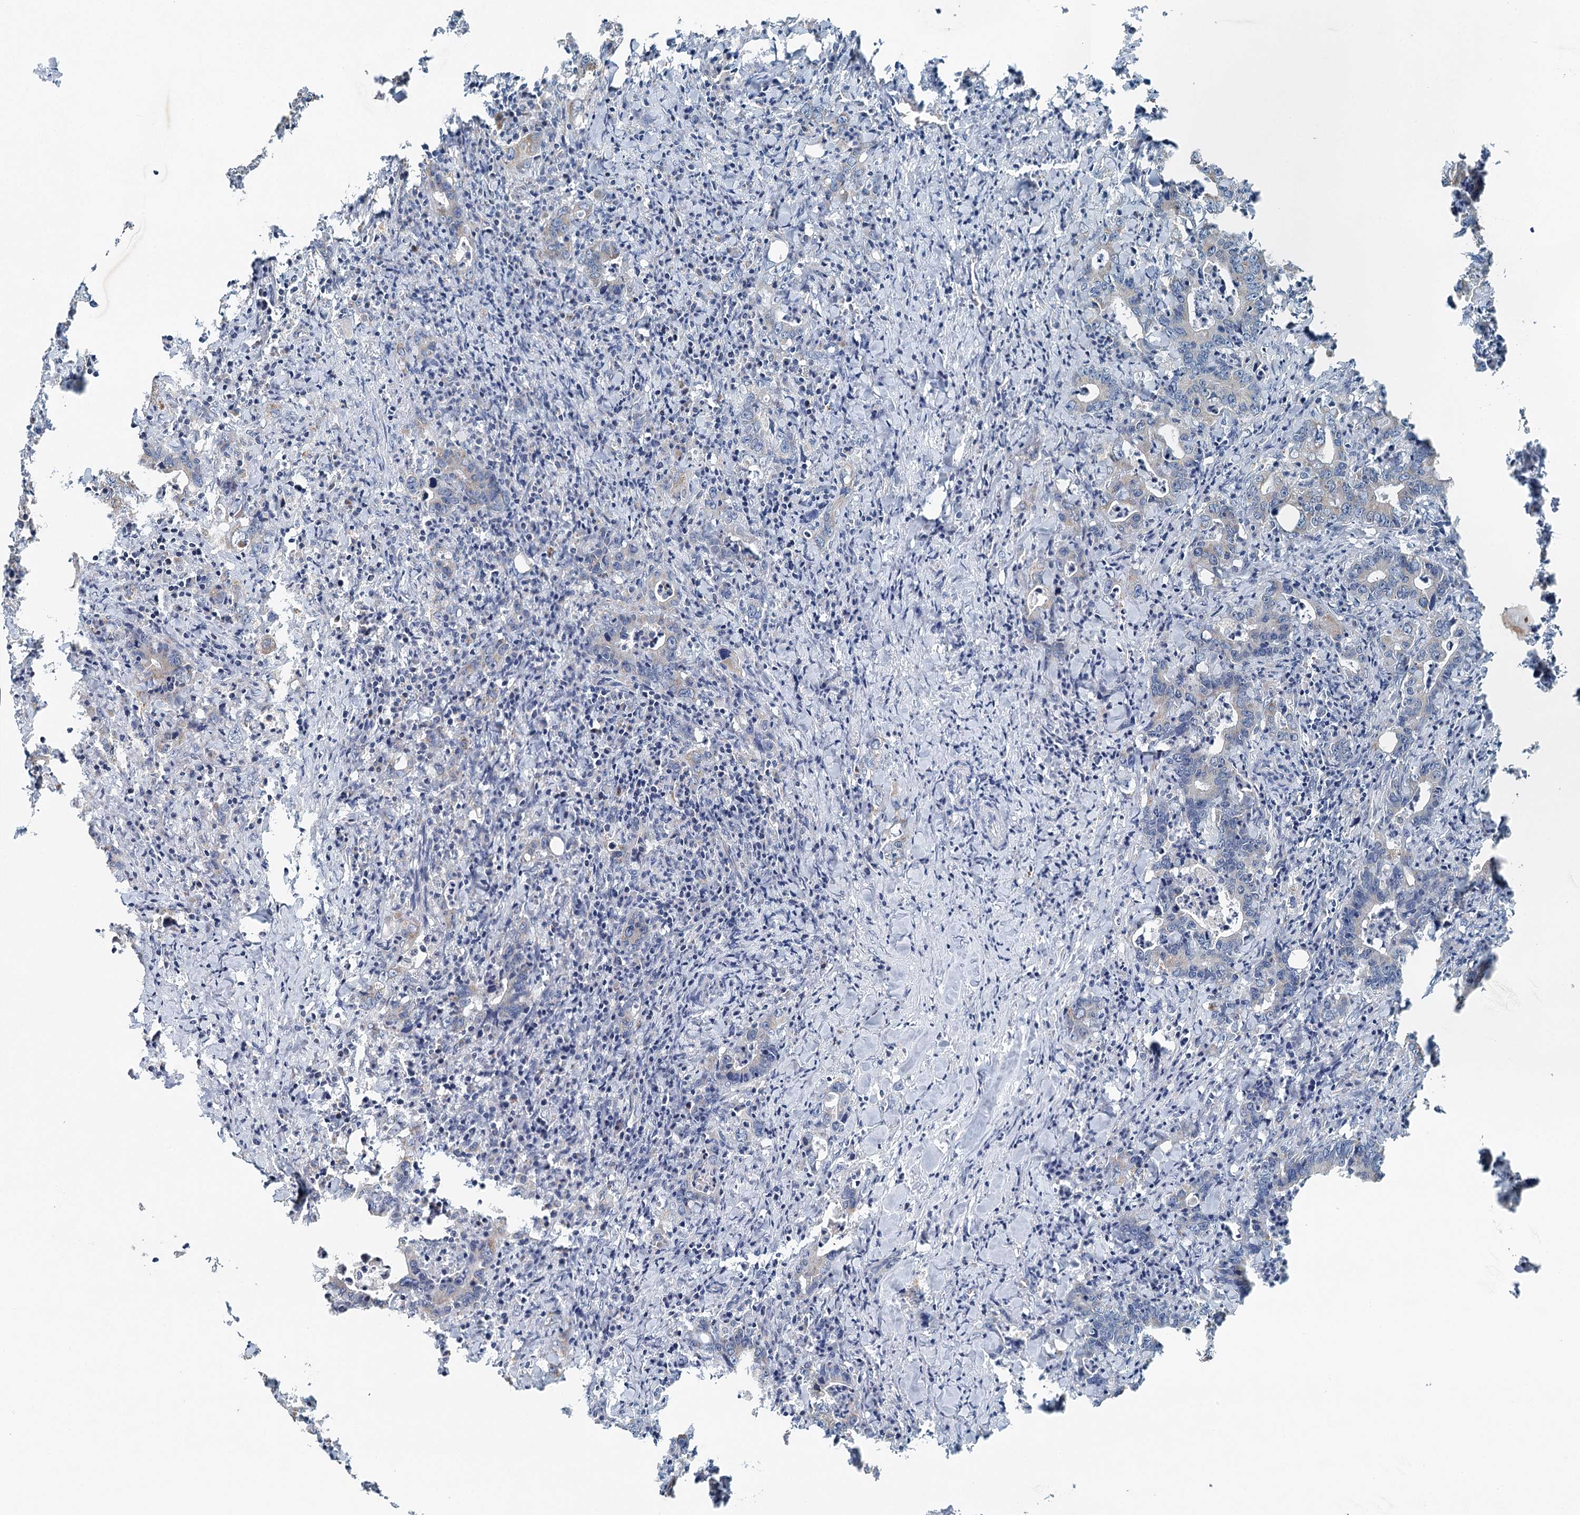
{"staining": {"intensity": "negative", "quantity": "none", "location": "none"}, "tissue": "colorectal cancer", "cell_type": "Tumor cells", "image_type": "cancer", "snomed": [{"axis": "morphology", "description": "Adenocarcinoma, NOS"}, {"axis": "topography", "description": "Colon"}], "caption": "This is an immunohistochemistry (IHC) micrograph of colorectal cancer. There is no positivity in tumor cells.", "gene": "CHCHD5", "patient": {"sex": "female", "age": 75}}